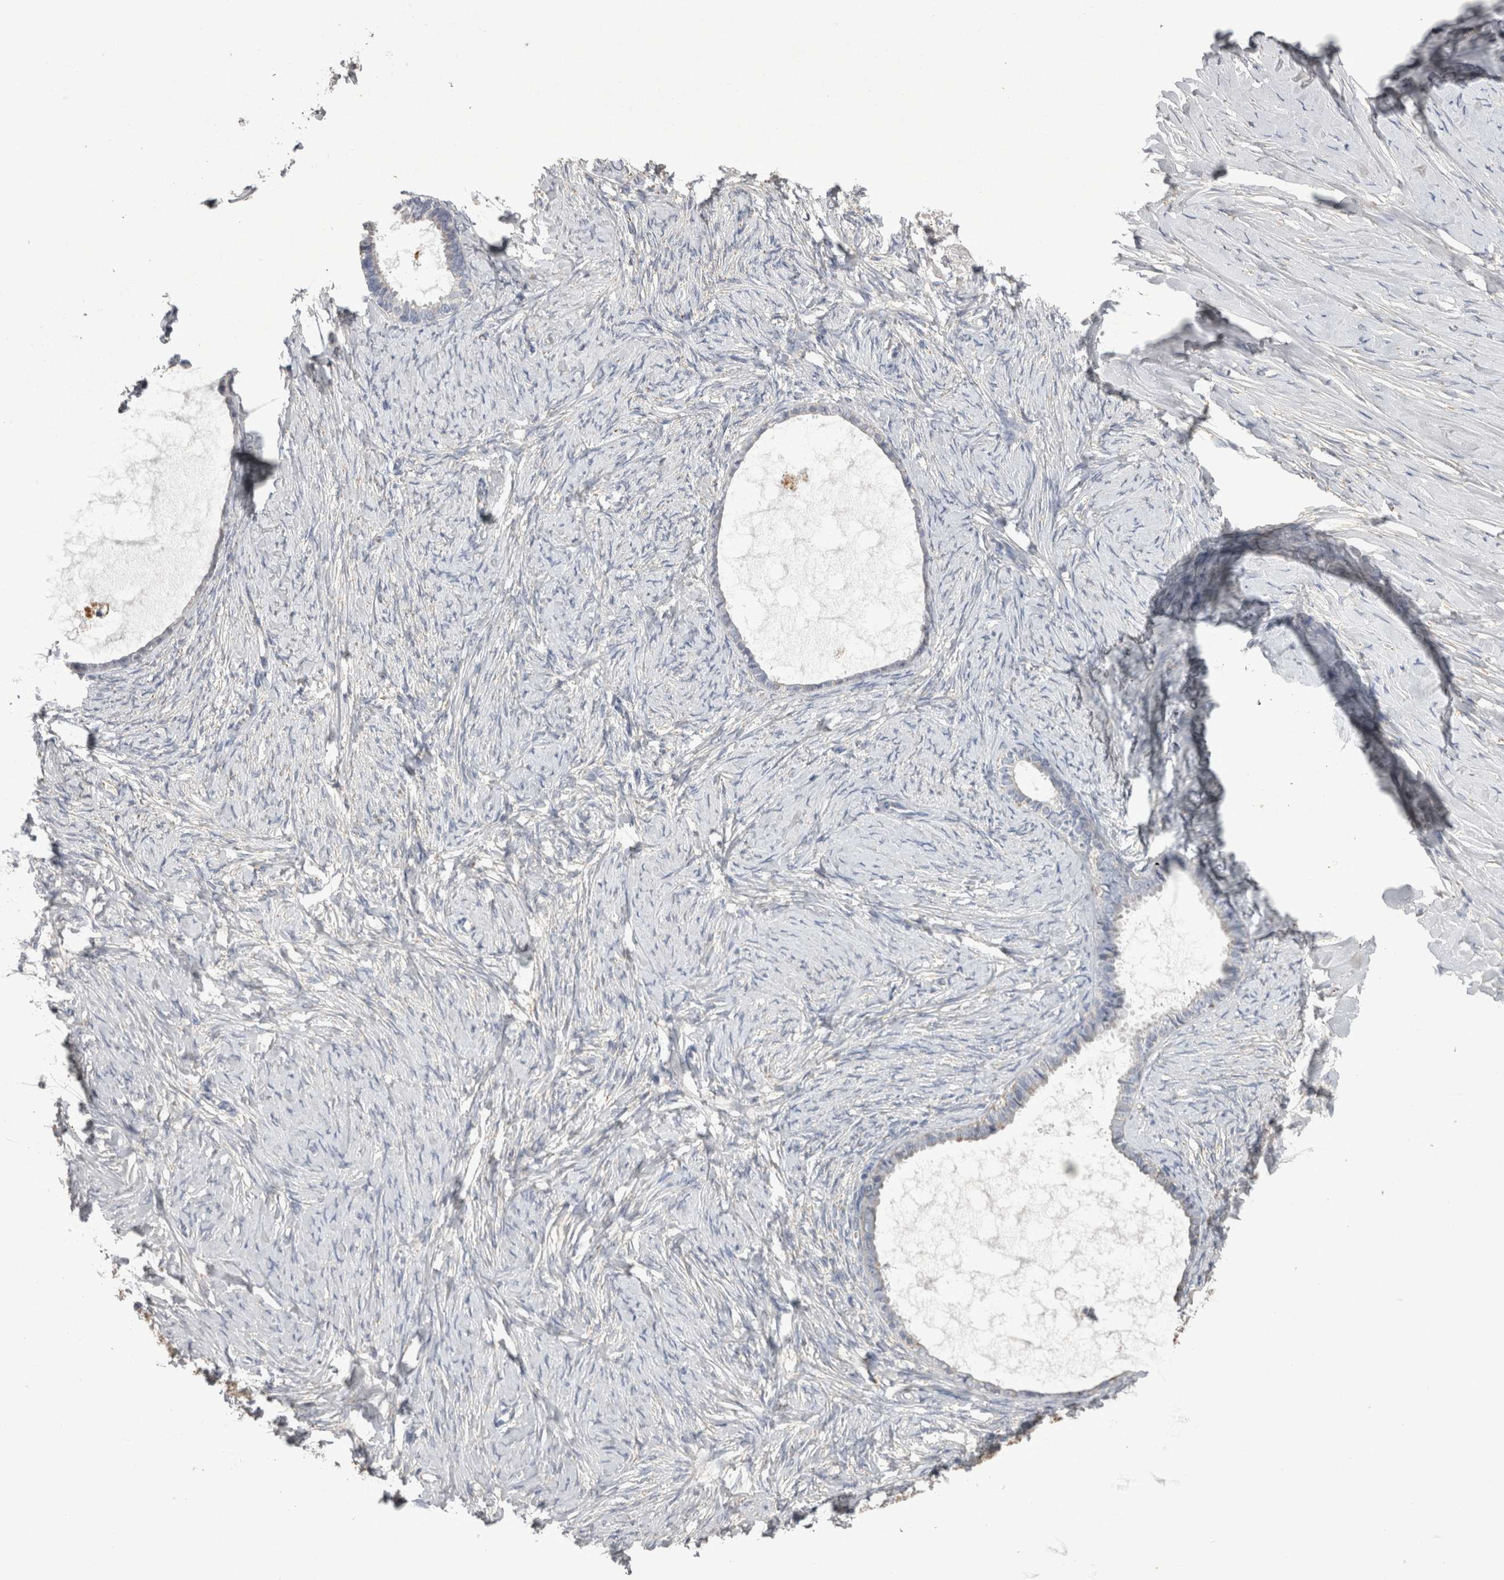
{"staining": {"intensity": "negative", "quantity": "none", "location": "none"}, "tissue": "ovarian cancer", "cell_type": "Tumor cells", "image_type": "cancer", "snomed": [{"axis": "morphology", "description": "Cystadenocarcinoma, serous, NOS"}, {"axis": "topography", "description": "Ovary"}], "caption": "High power microscopy photomicrograph of an immunohistochemistry histopathology image of ovarian cancer, revealing no significant positivity in tumor cells.", "gene": "DKK3", "patient": {"sex": "female", "age": 79}}